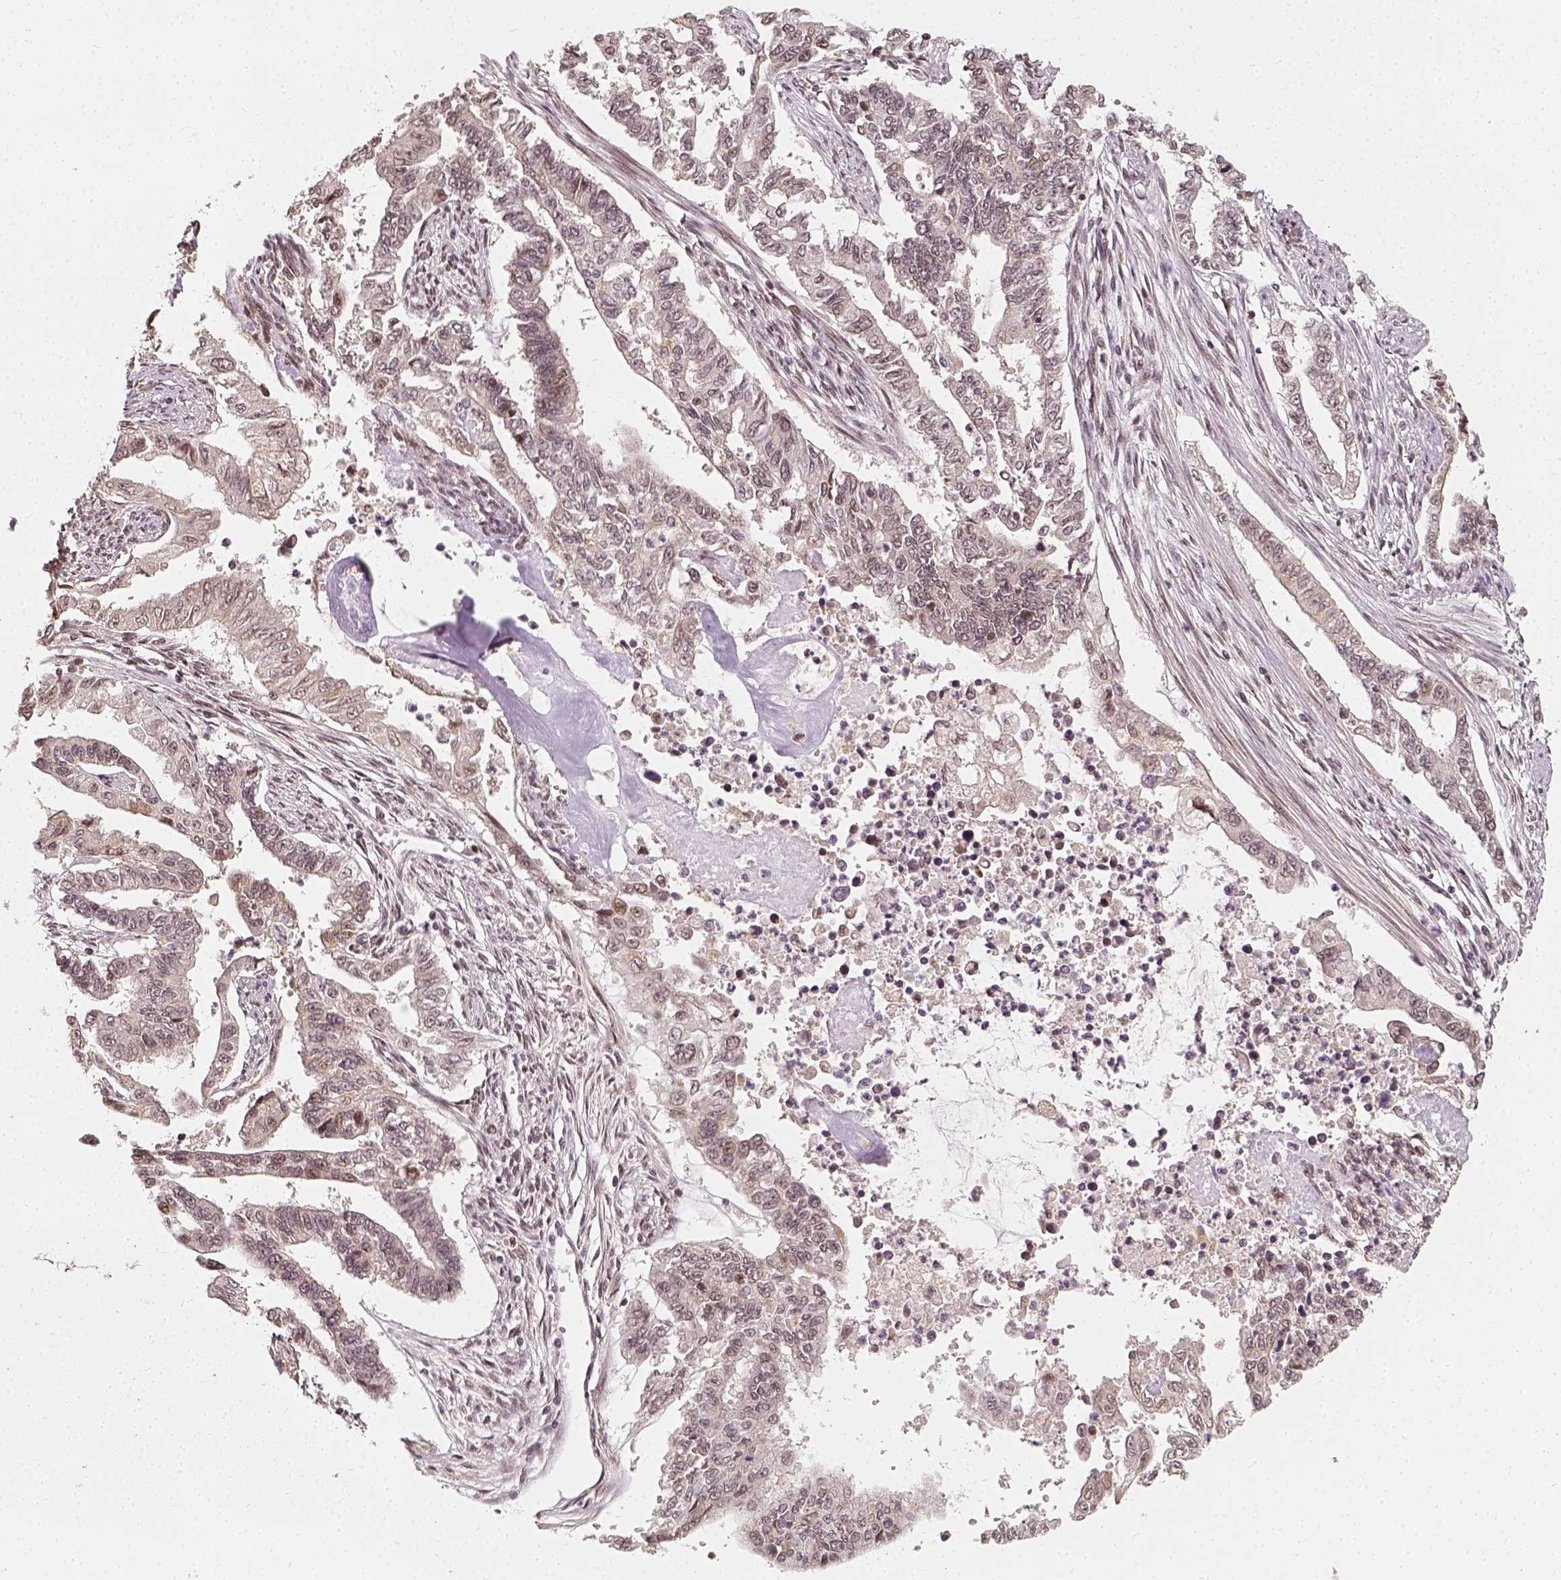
{"staining": {"intensity": "weak", "quantity": "<25%", "location": "nuclear"}, "tissue": "endometrial cancer", "cell_type": "Tumor cells", "image_type": "cancer", "snomed": [{"axis": "morphology", "description": "Adenocarcinoma, NOS"}, {"axis": "topography", "description": "Uterus"}], "caption": "Immunohistochemistry (IHC) micrograph of endometrial cancer stained for a protein (brown), which reveals no positivity in tumor cells.", "gene": "ZMAT3", "patient": {"sex": "female", "age": 59}}